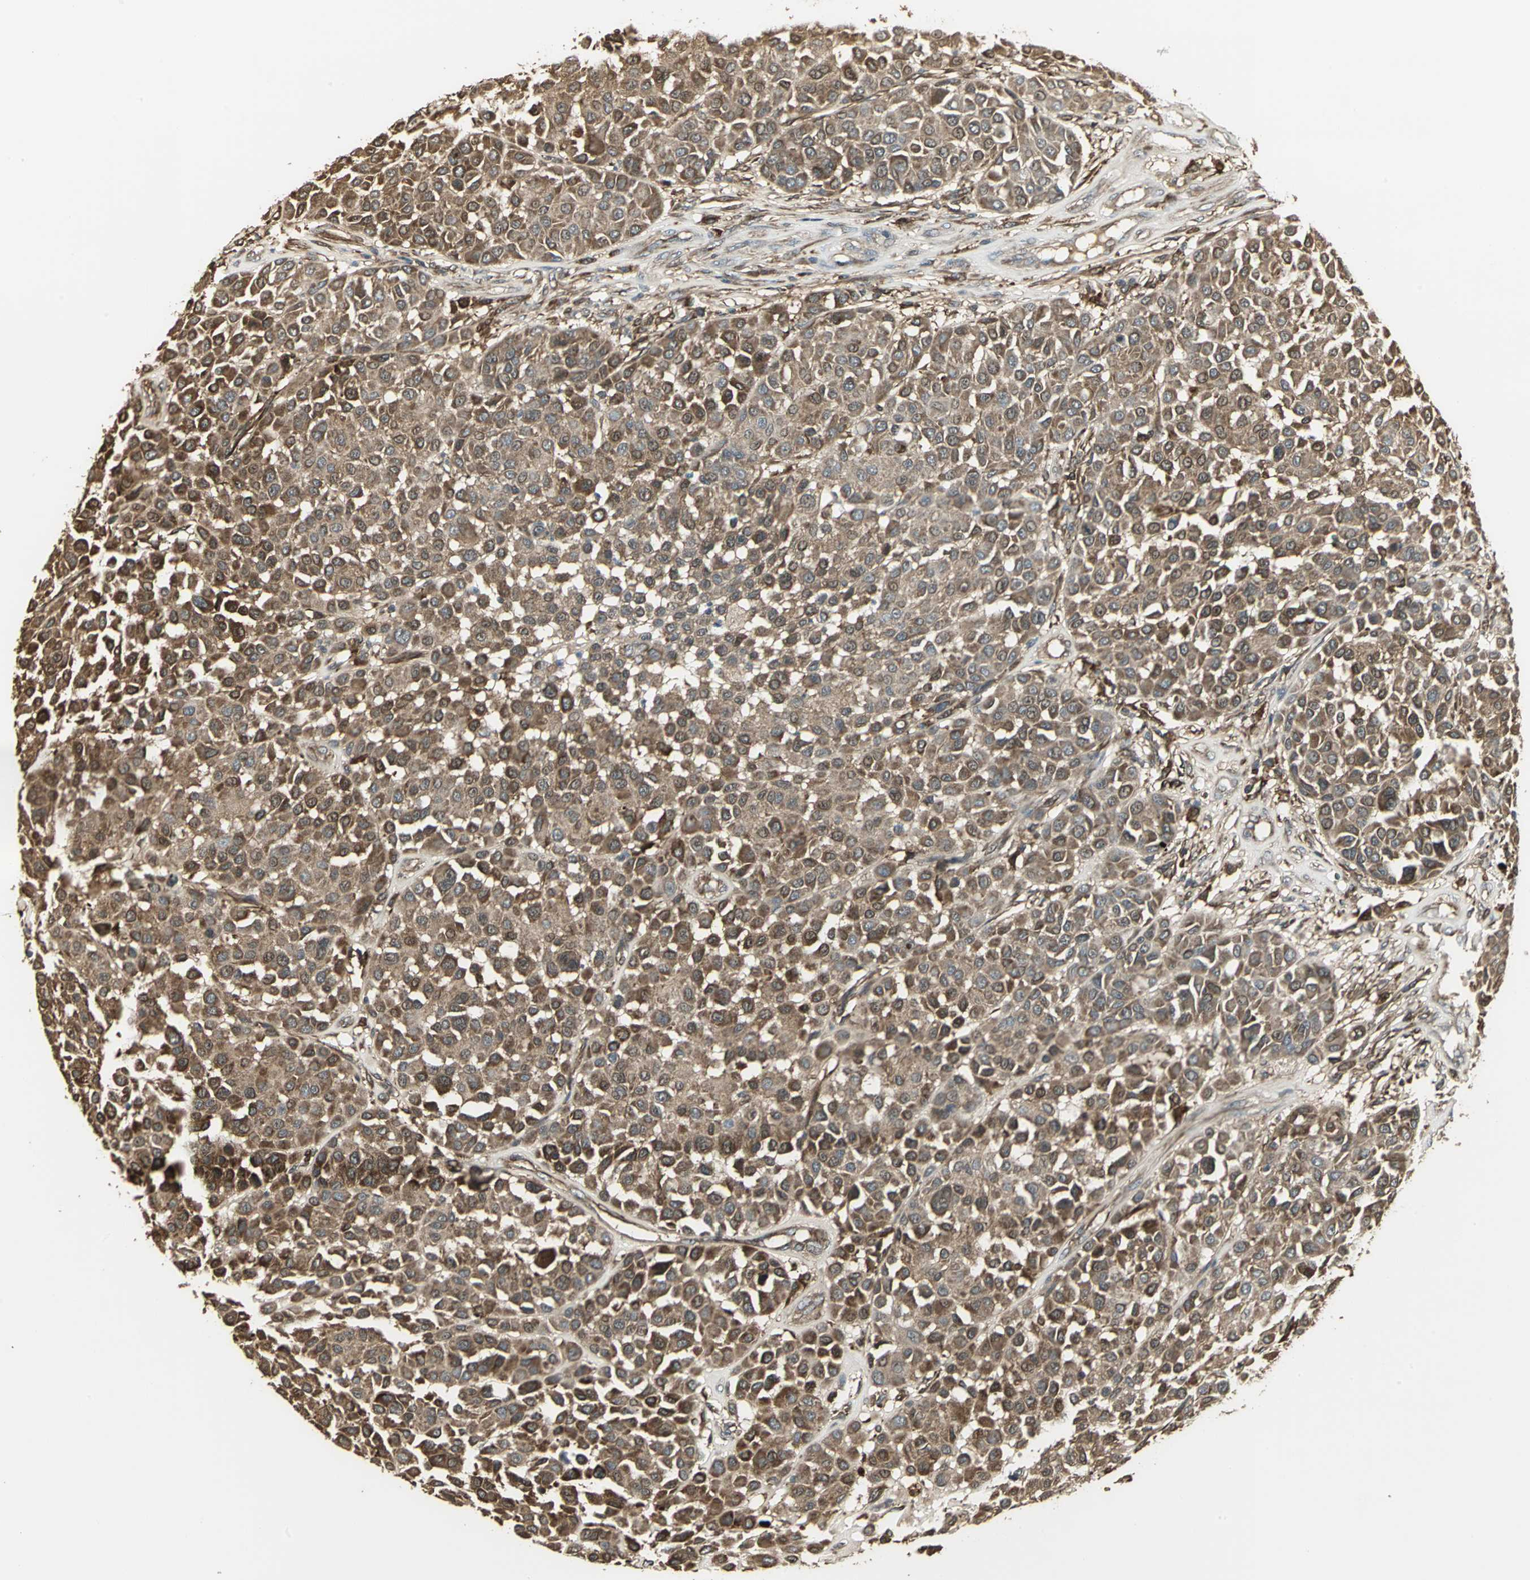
{"staining": {"intensity": "moderate", "quantity": ">75%", "location": "cytoplasmic/membranous"}, "tissue": "melanoma", "cell_type": "Tumor cells", "image_type": "cancer", "snomed": [{"axis": "morphology", "description": "Malignant melanoma, Metastatic site"}, {"axis": "topography", "description": "Soft tissue"}], "caption": "Malignant melanoma (metastatic site) stained with DAB (3,3'-diaminobenzidine) IHC displays medium levels of moderate cytoplasmic/membranous staining in approximately >75% of tumor cells.", "gene": "PRXL2B", "patient": {"sex": "male", "age": 41}}